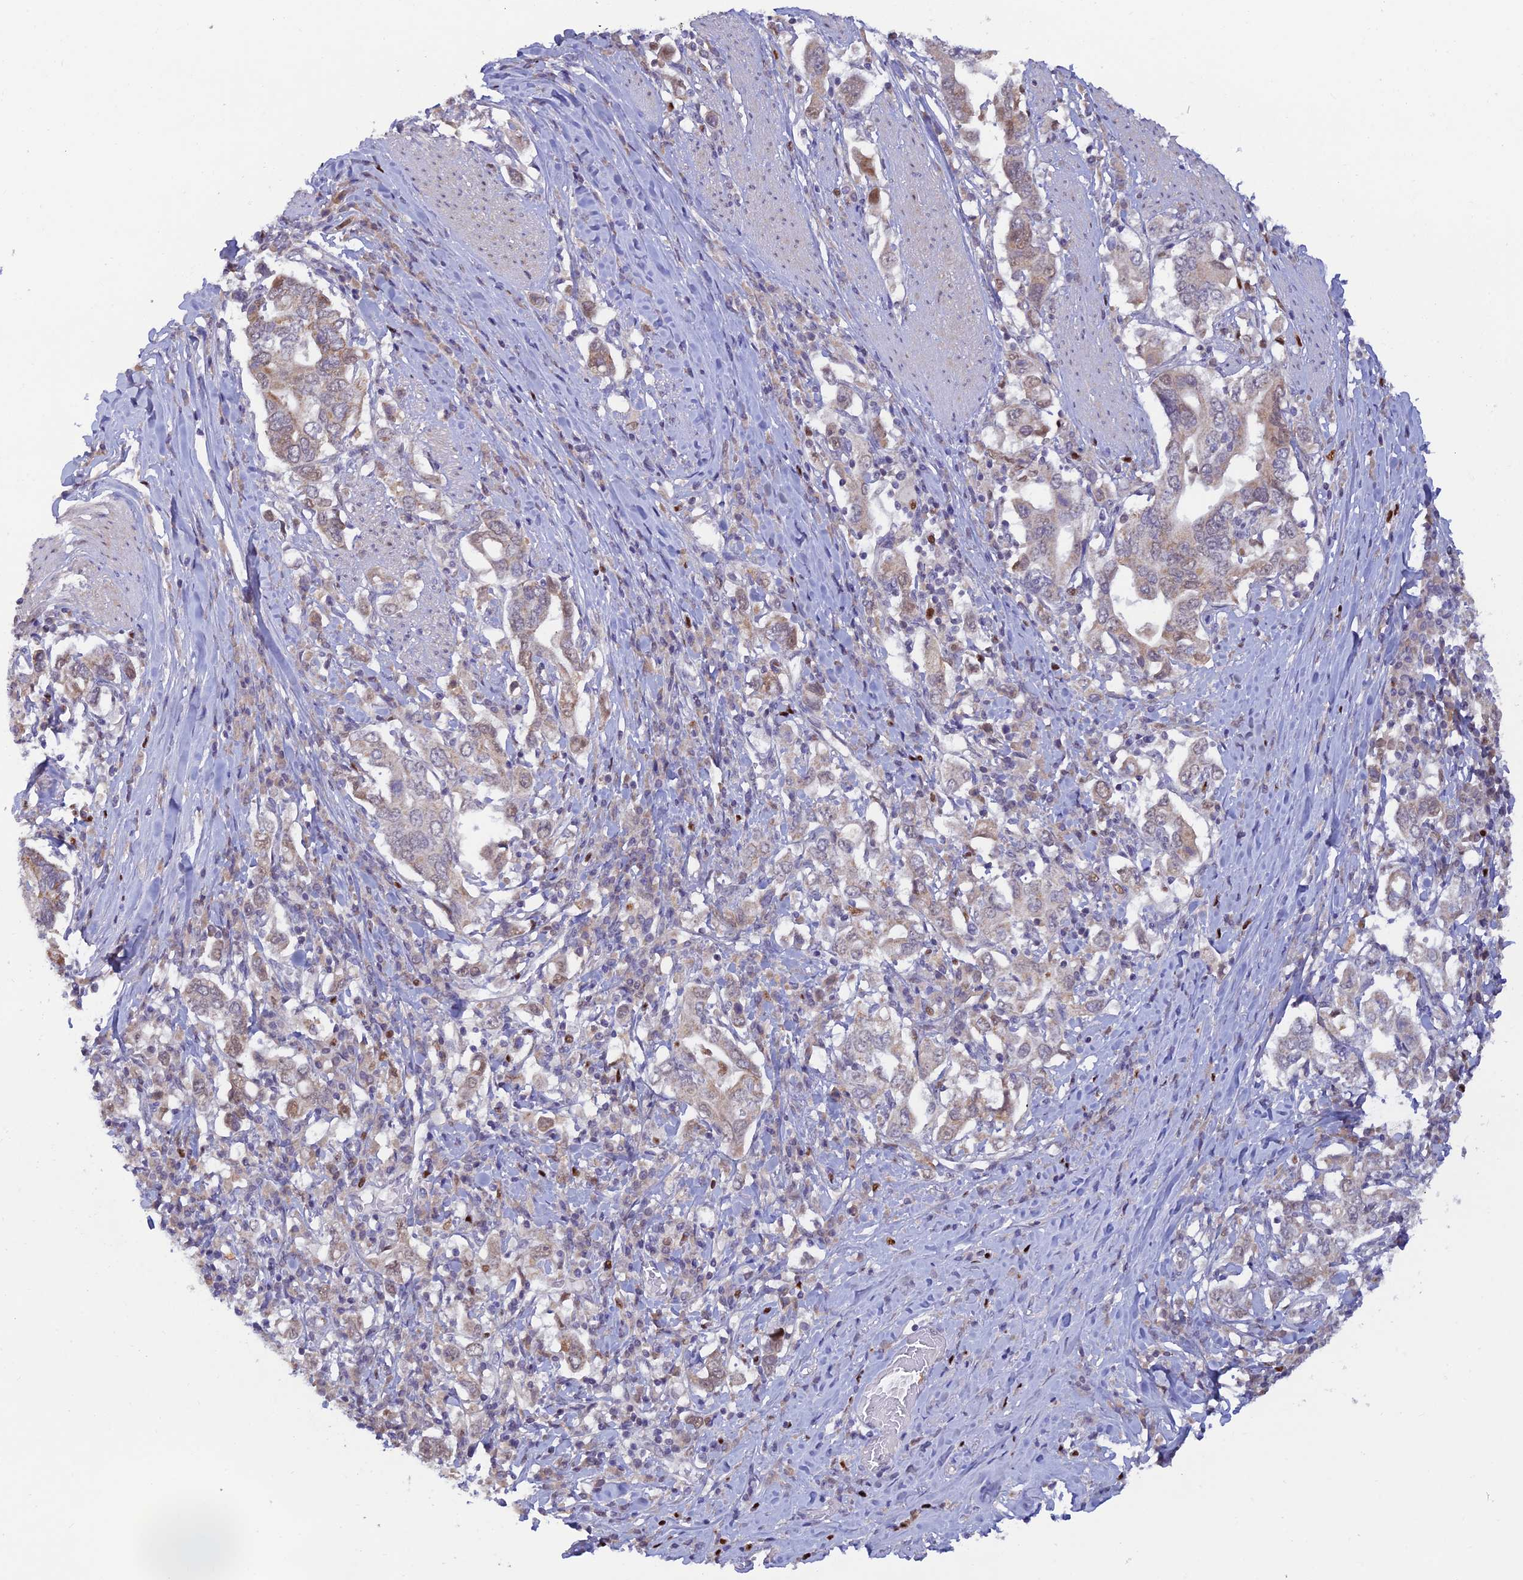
{"staining": {"intensity": "weak", "quantity": "25%-75%", "location": "cytoplasmic/membranous"}, "tissue": "stomach cancer", "cell_type": "Tumor cells", "image_type": "cancer", "snomed": [{"axis": "morphology", "description": "Adenocarcinoma, NOS"}, {"axis": "topography", "description": "Stomach, upper"}, {"axis": "topography", "description": "Stomach"}], "caption": "There is low levels of weak cytoplasmic/membranous staining in tumor cells of adenocarcinoma (stomach), as demonstrated by immunohistochemical staining (brown color).", "gene": "FASTKD5", "patient": {"sex": "male", "age": 62}}